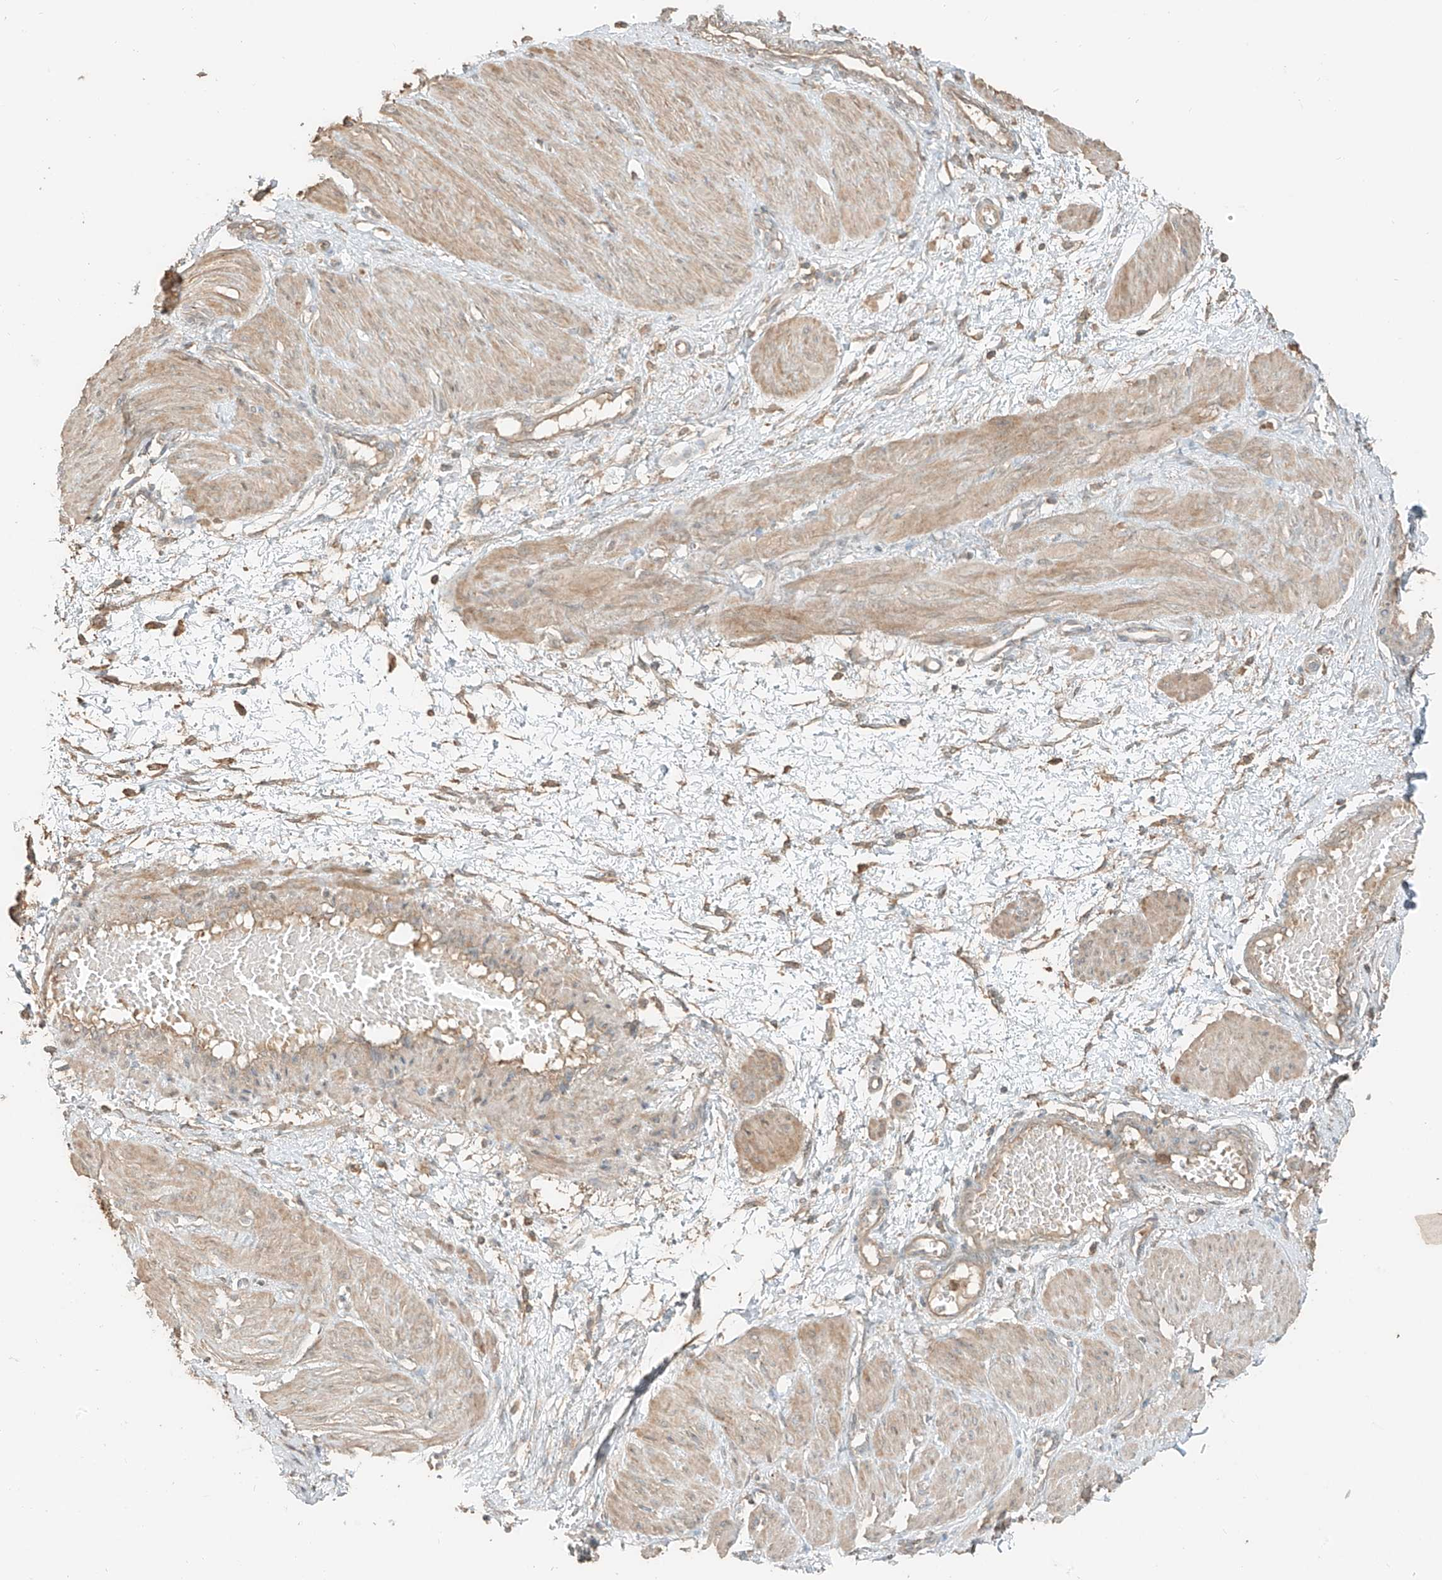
{"staining": {"intensity": "weak", "quantity": "25%-75%", "location": "cytoplasmic/membranous"}, "tissue": "smooth muscle", "cell_type": "Smooth muscle cells", "image_type": "normal", "snomed": [{"axis": "morphology", "description": "Normal tissue, NOS"}, {"axis": "topography", "description": "Endometrium"}], "caption": "Weak cytoplasmic/membranous positivity for a protein is seen in approximately 25%-75% of smooth muscle cells of benign smooth muscle using IHC.", "gene": "RFTN2", "patient": {"sex": "female", "age": 33}}